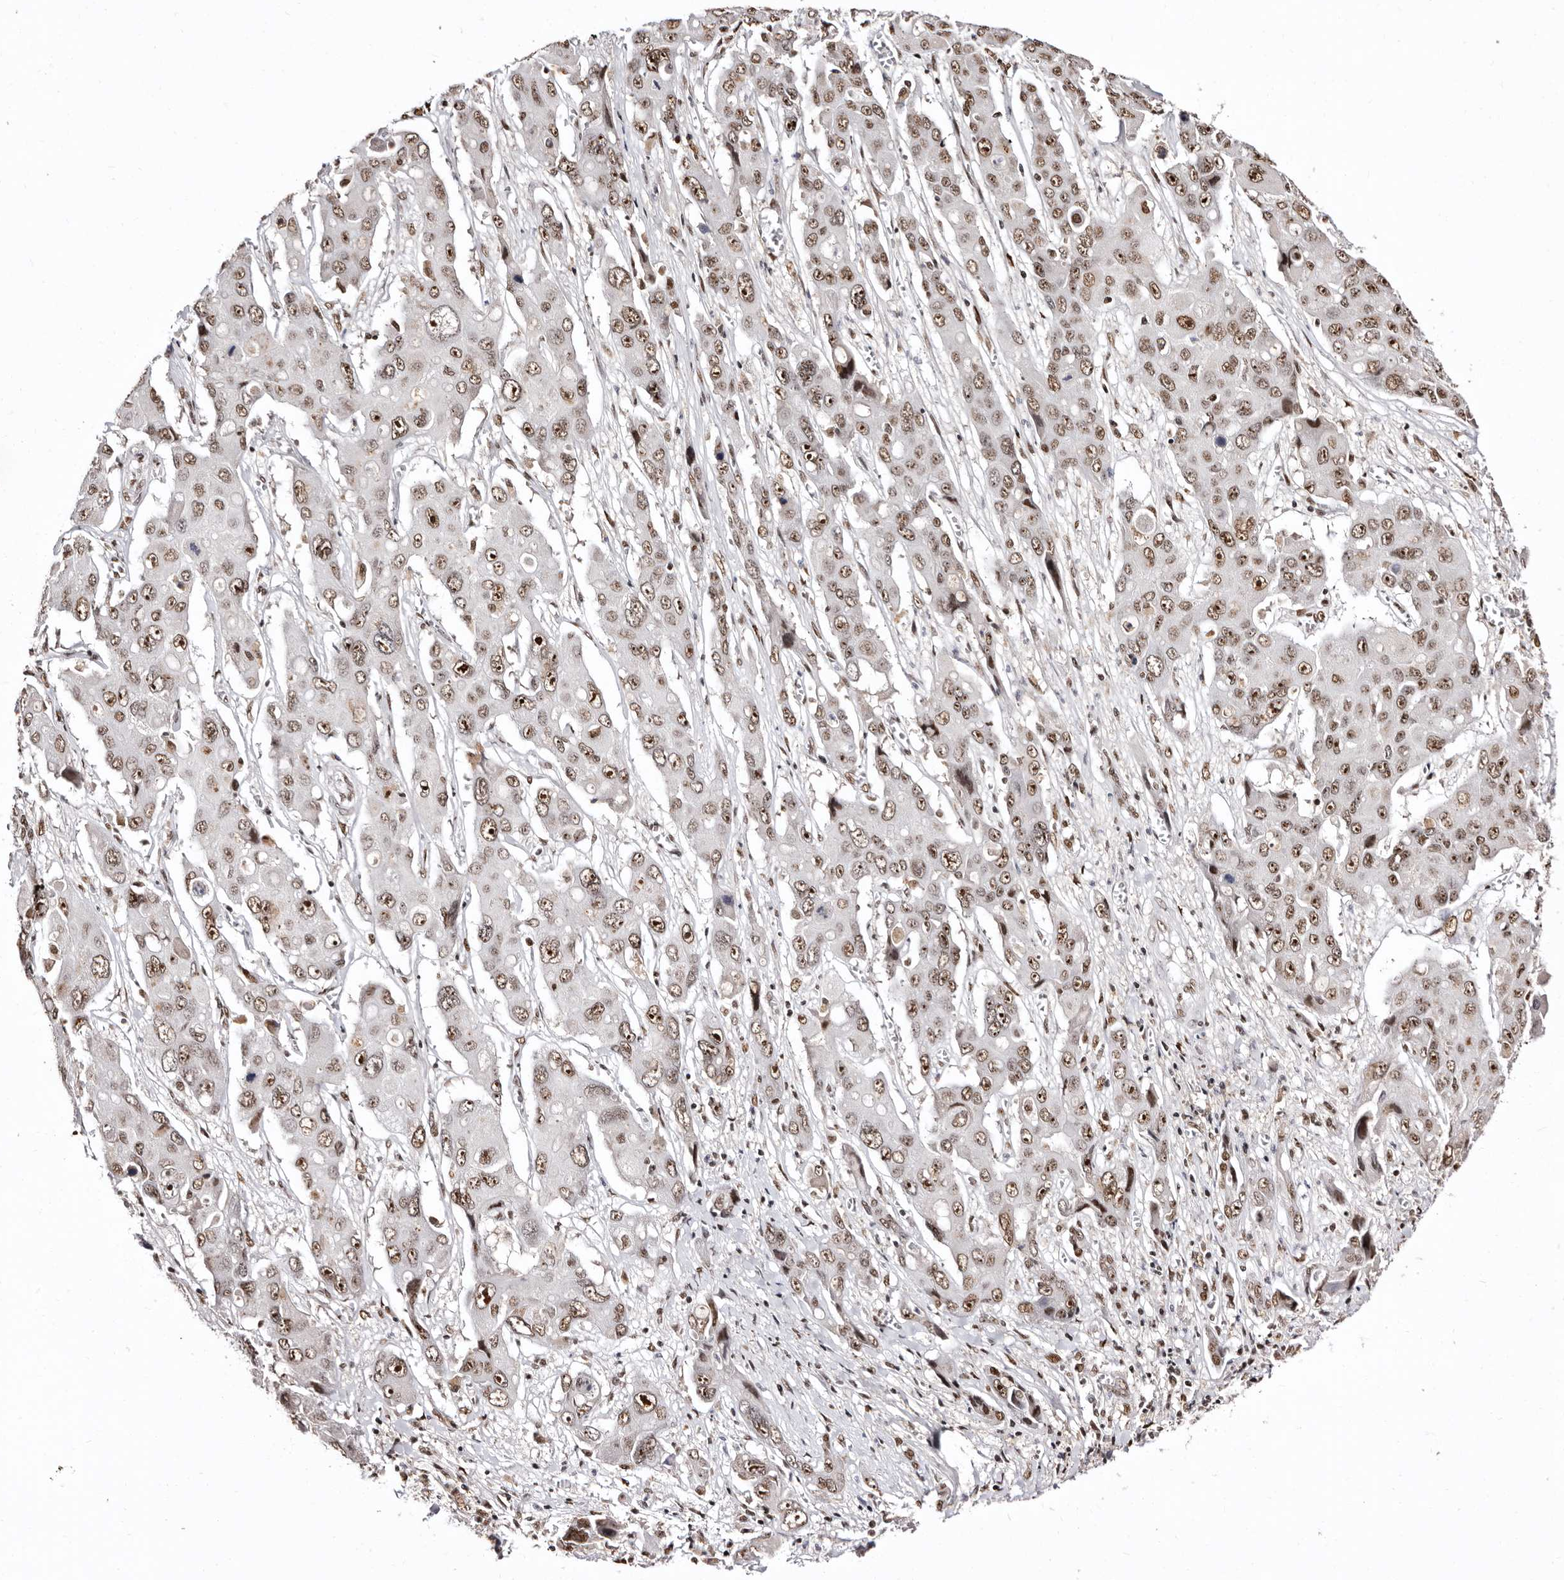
{"staining": {"intensity": "moderate", "quantity": ">75%", "location": "nuclear"}, "tissue": "liver cancer", "cell_type": "Tumor cells", "image_type": "cancer", "snomed": [{"axis": "morphology", "description": "Cholangiocarcinoma"}, {"axis": "topography", "description": "Liver"}], "caption": "Cholangiocarcinoma (liver) was stained to show a protein in brown. There is medium levels of moderate nuclear staining in about >75% of tumor cells.", "gene": "ANAPC11", "patient": {"sex": "male", "age": 67}}